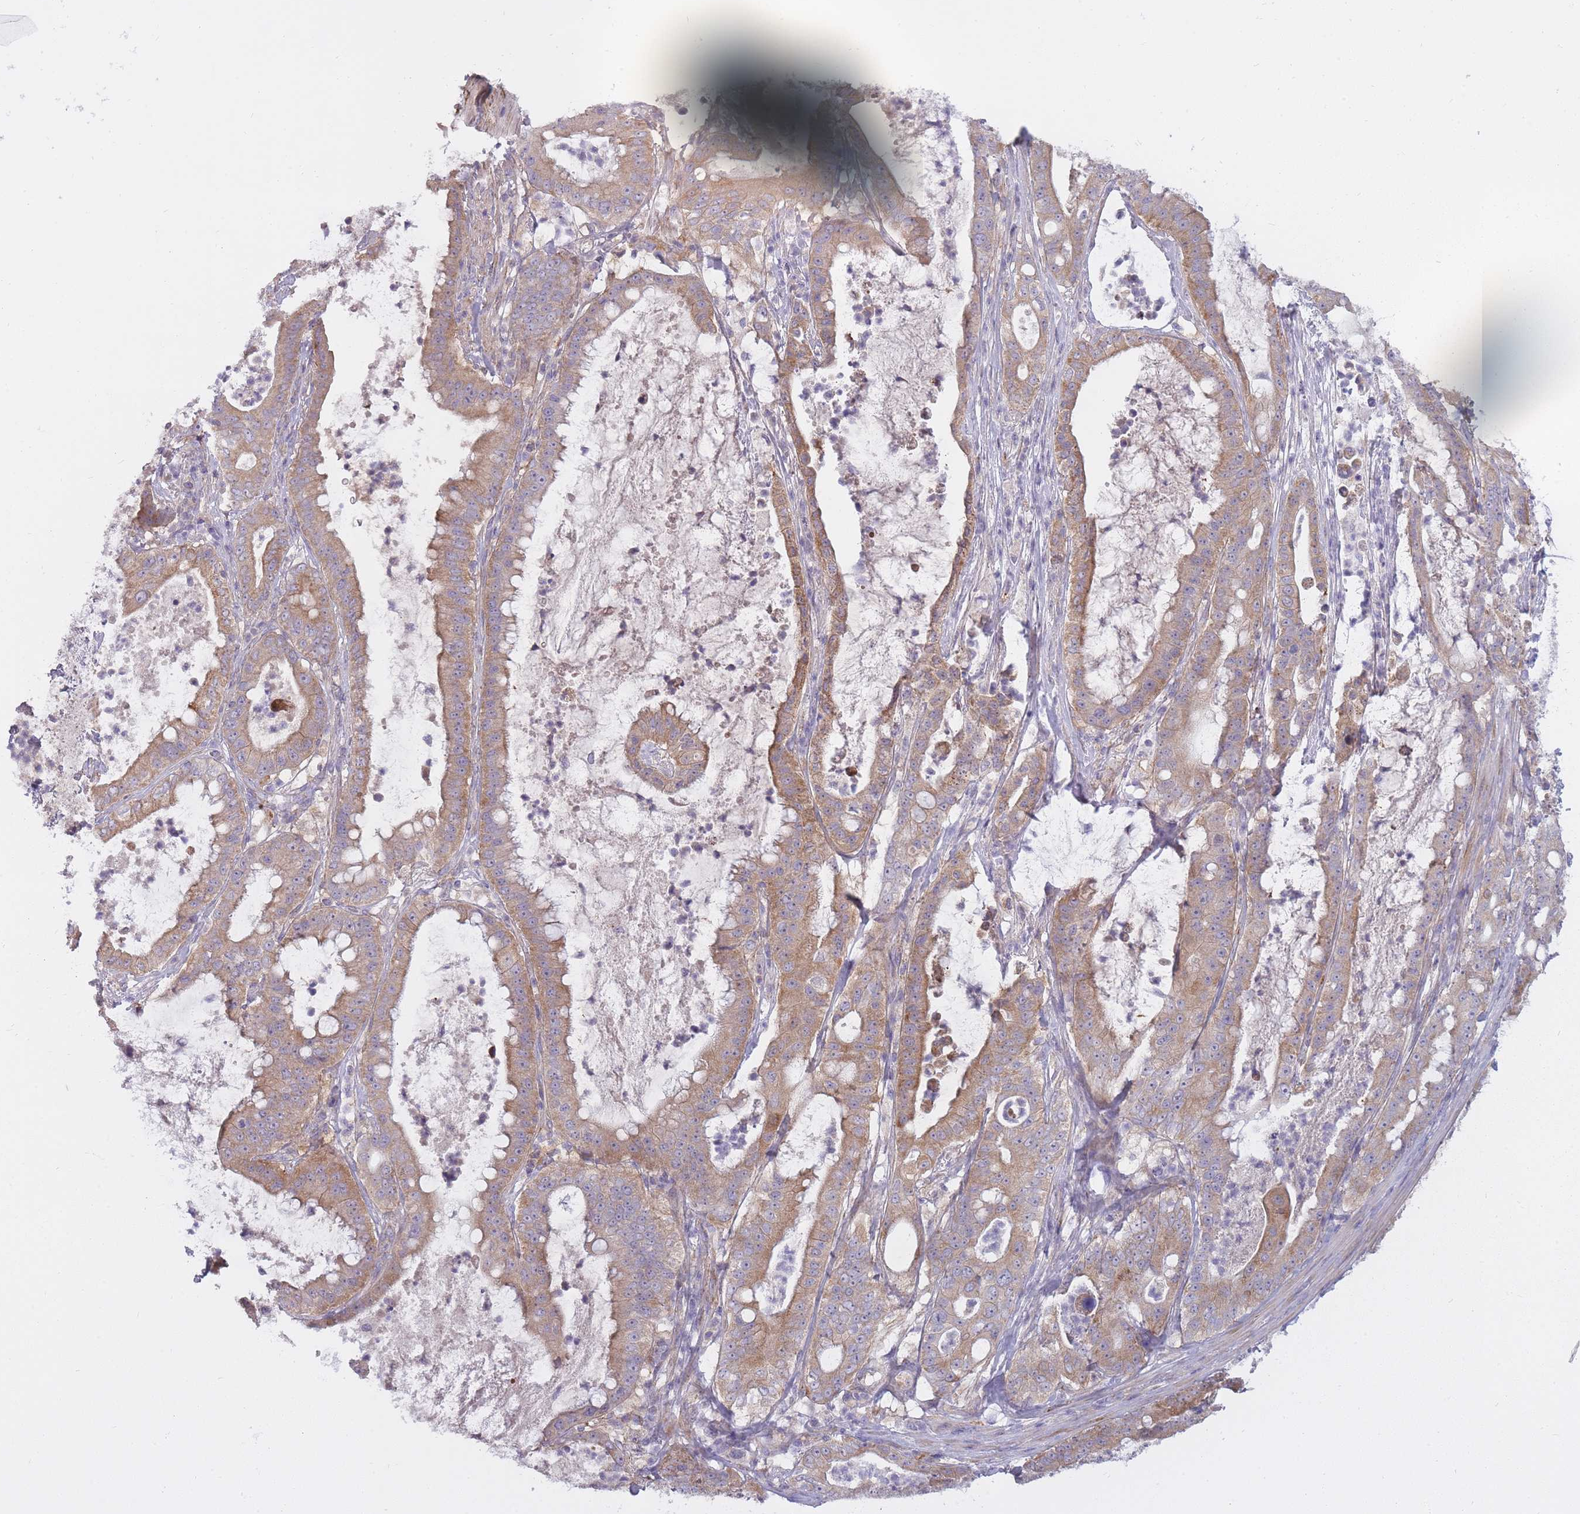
{"staining": {"intensity": "moderate", "quantity": ">75%", "location": "cytoplasmic/membranous"}, "tissue": "pancreatic cancer", "cell_type": "Tumor cells", "image_type": "cancer", "snomed": [{"axis": "morphology", "description": "Adenocarcinoma, NOS"}, {"axis": "topography", "description": "Pancreas"}], "caption": "DAB (3,3'-diaminobenzidine) immunohistochemical staining of pancreatic cancer (adenocarcinoma) displays moderate cytoplasmic/membranous protein positivity in about >75% of tumor cells.", "gene": "ALKBH4", "patient": {"sex": "male", "age": 71}}